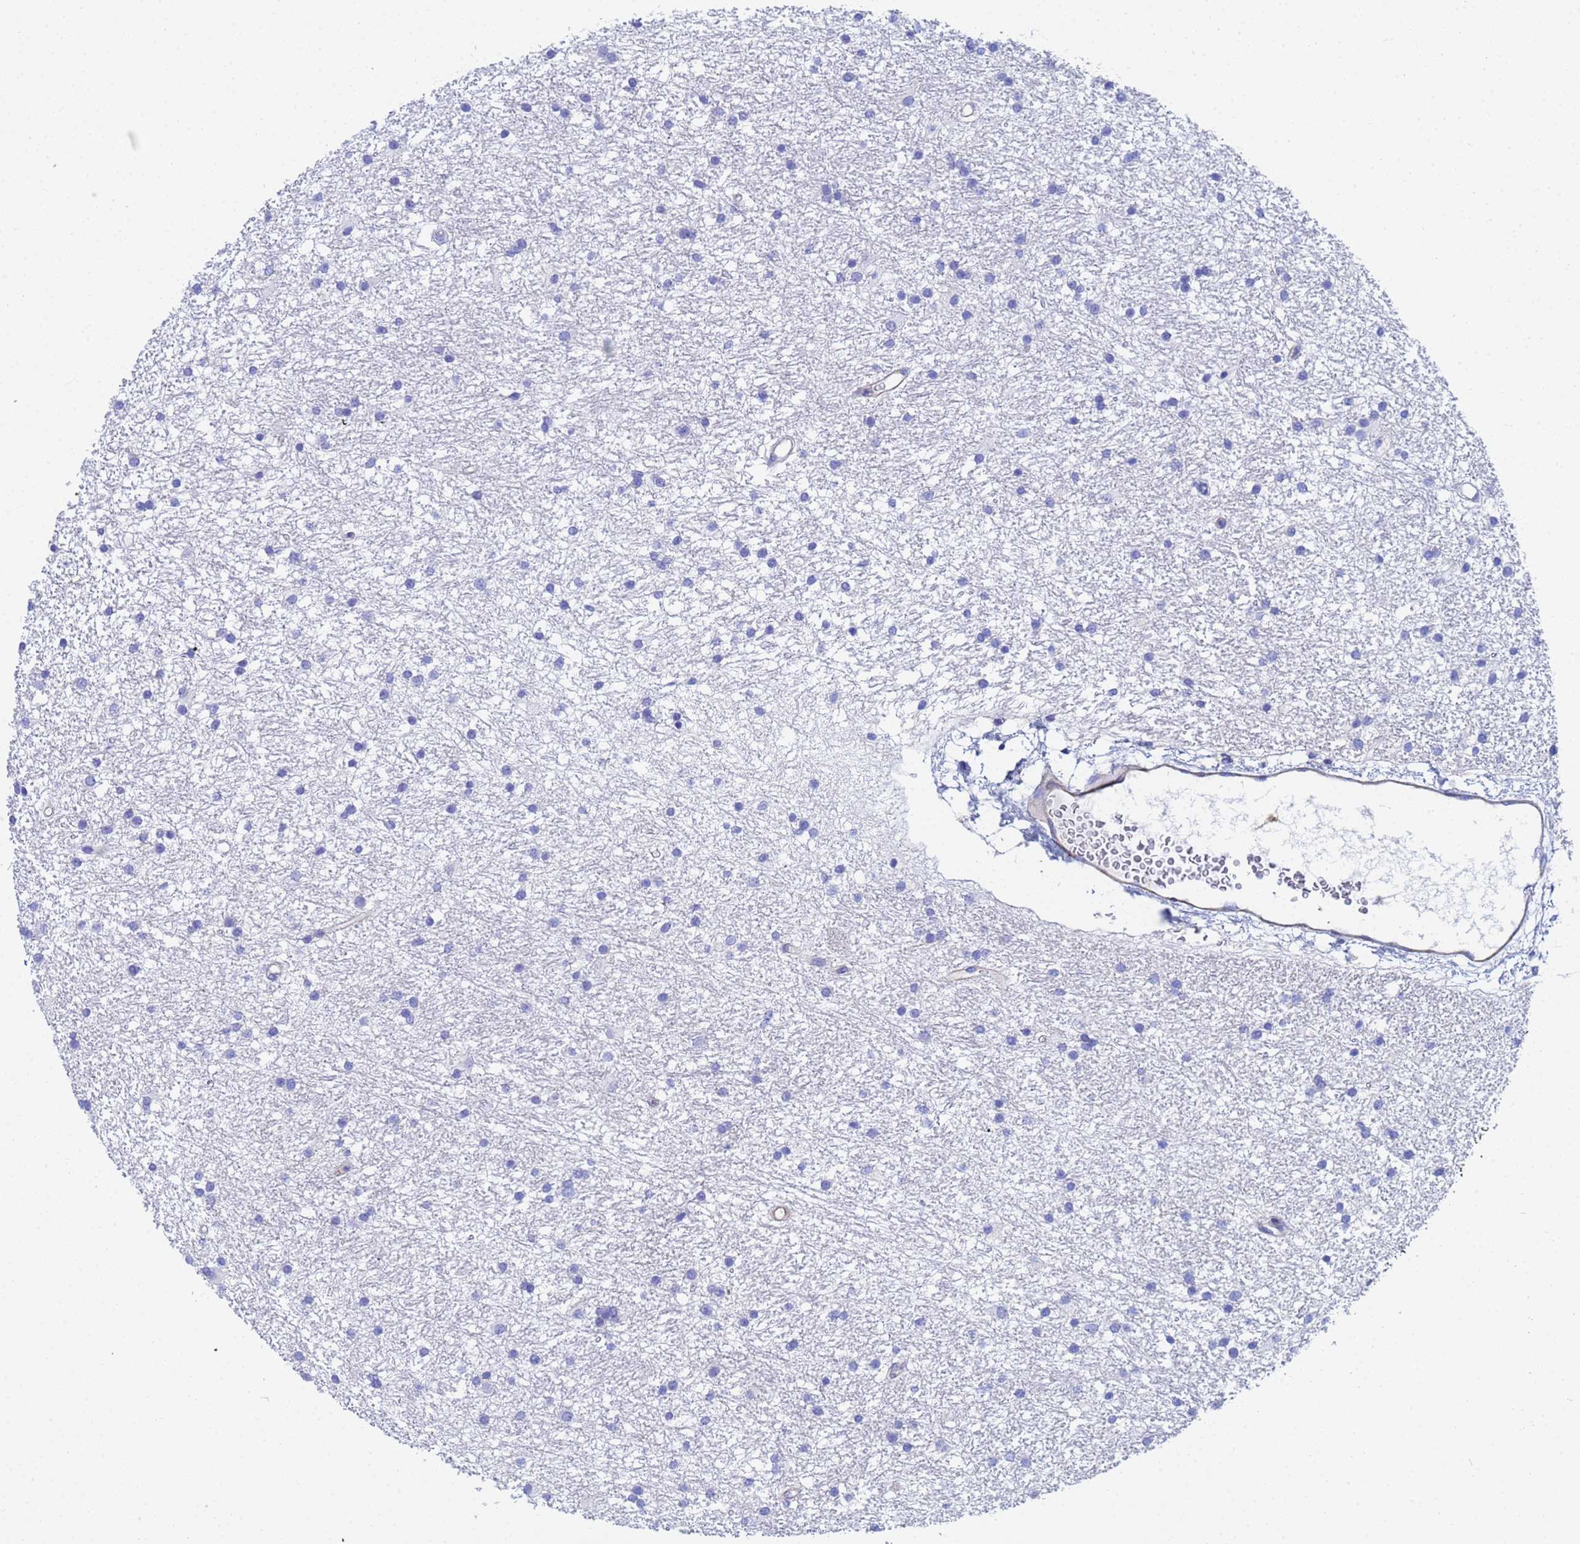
{"staining": {"intensity": "negative", "quantity": "none", "location": "none"}, "tissue": "glioma", "cell_type": "Tumor cells", "image_type": "cancer", "snomed": [{"axis": "morphology", "description": "Glioma, malignant, High grade"}, {"axis": "topography", "description": "Brain"}], "caption": "Immunohistochemistry (IHC) photomicrograph of neoplastic tissue: human glioma stained with DAB (3,3'-diaminobenzidine) shows no significant protein expression in tumor cells.", "gene": "CST4", "patient": {"sex": "male", "age": 77}}